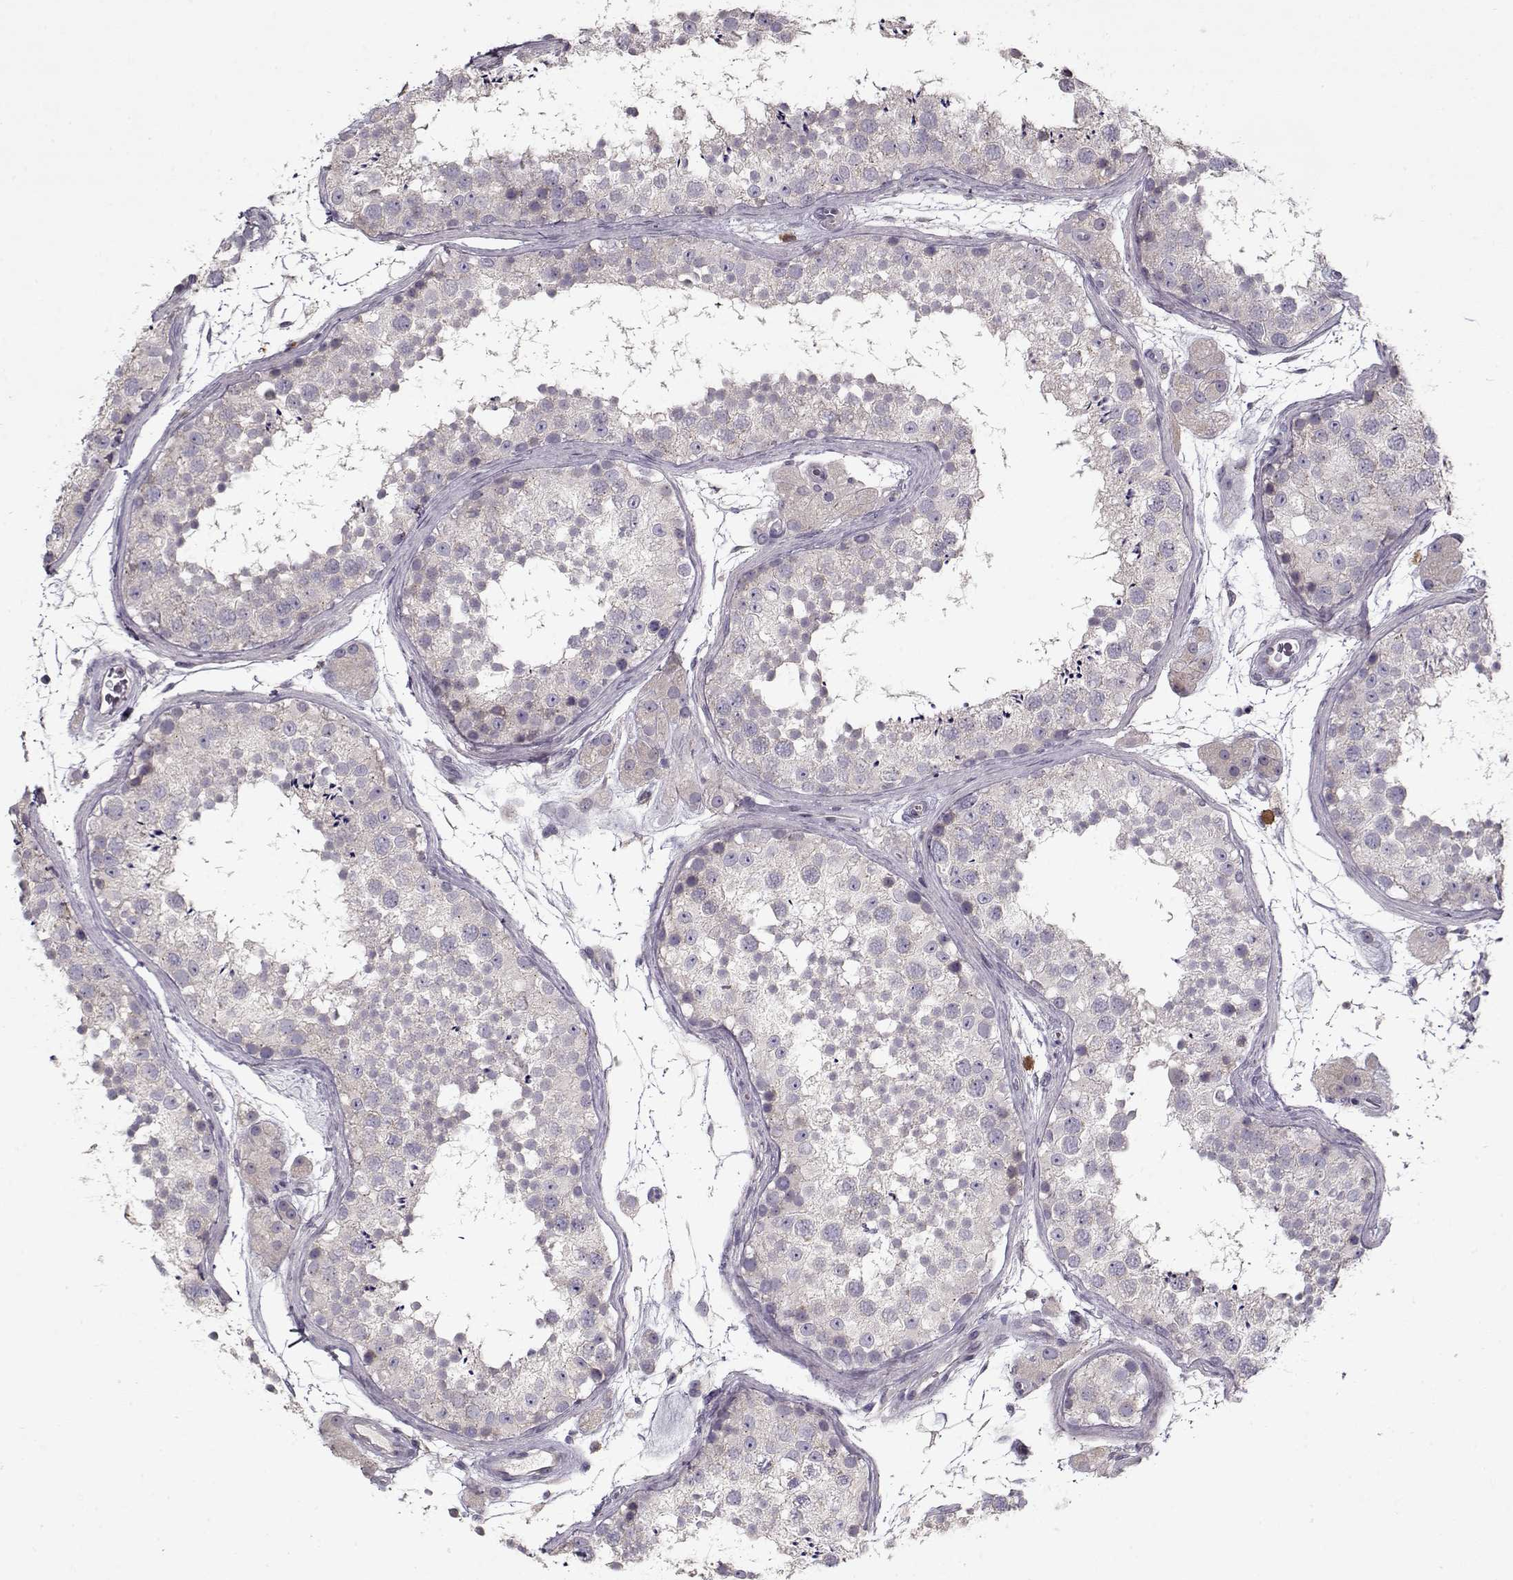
{"staining": {"intensity": "negative", "quantity": "none", "location": "none"}, "tissue": "testis", "cell_type": "Cells in seminiferous ducts", "image_type": "normal", "snomed": [{"axis": "morphology", "description": "Normal tissue, NOS"}, {"axis": "topography", "description": "Testis"}], "caption": "DAB immunohistochemical staining of benign human testis exhibits no significant positivity in cells in seminiferous ducts. (Brightfield microscopy of DAB IHC at high magnification).", "gene": "UNC13D", "patient": {"sex": "male", "age": 41}}